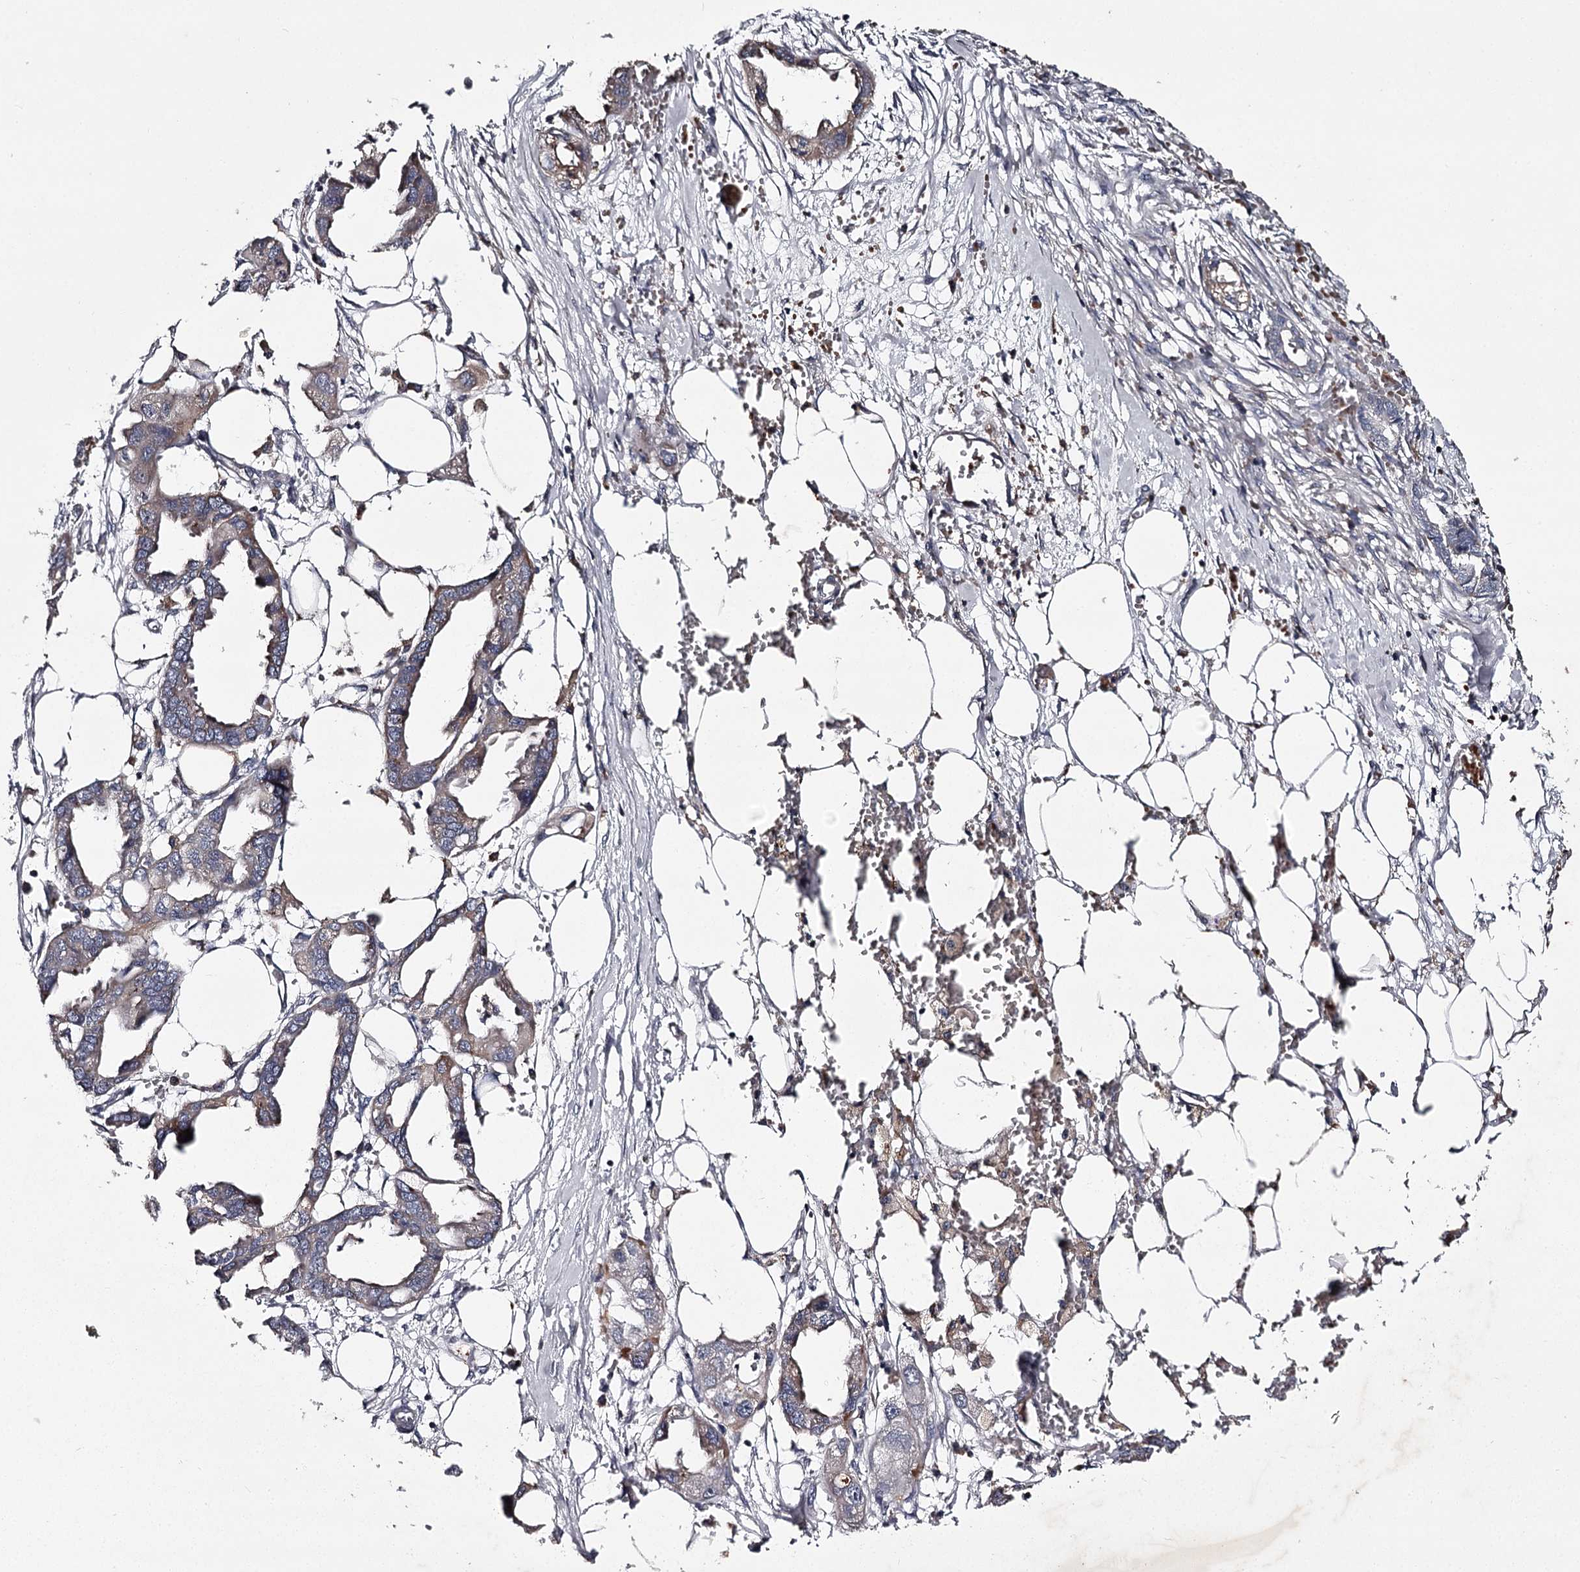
{"staining": {"intensity": "moderate", "quantity": "25%-75%", "location": "cytoplasmic/membranous"}, "tissue": "endometrial cancer", "cell_type": "Tumor cells", "image_type": "cancer", "snomed": [{"axis": "morphology", "description": "Adenocarcinoma, NOS"}, {"axis": "morphology", "description": "Adenocarcinoma, metastatic, NOS"}, {"axis": "topography", "description": "Adipose tissue"}, {"axis": "topography", "description": "Endometrium"}], "caption": "A histopathology image of human endometrial cancer stained for a protein demonstrates moderate cytoplasmic/membranous brown staining in tumor cells.", "gene": "RASSF6", "patient": {"sex": "female", "age": 67}}